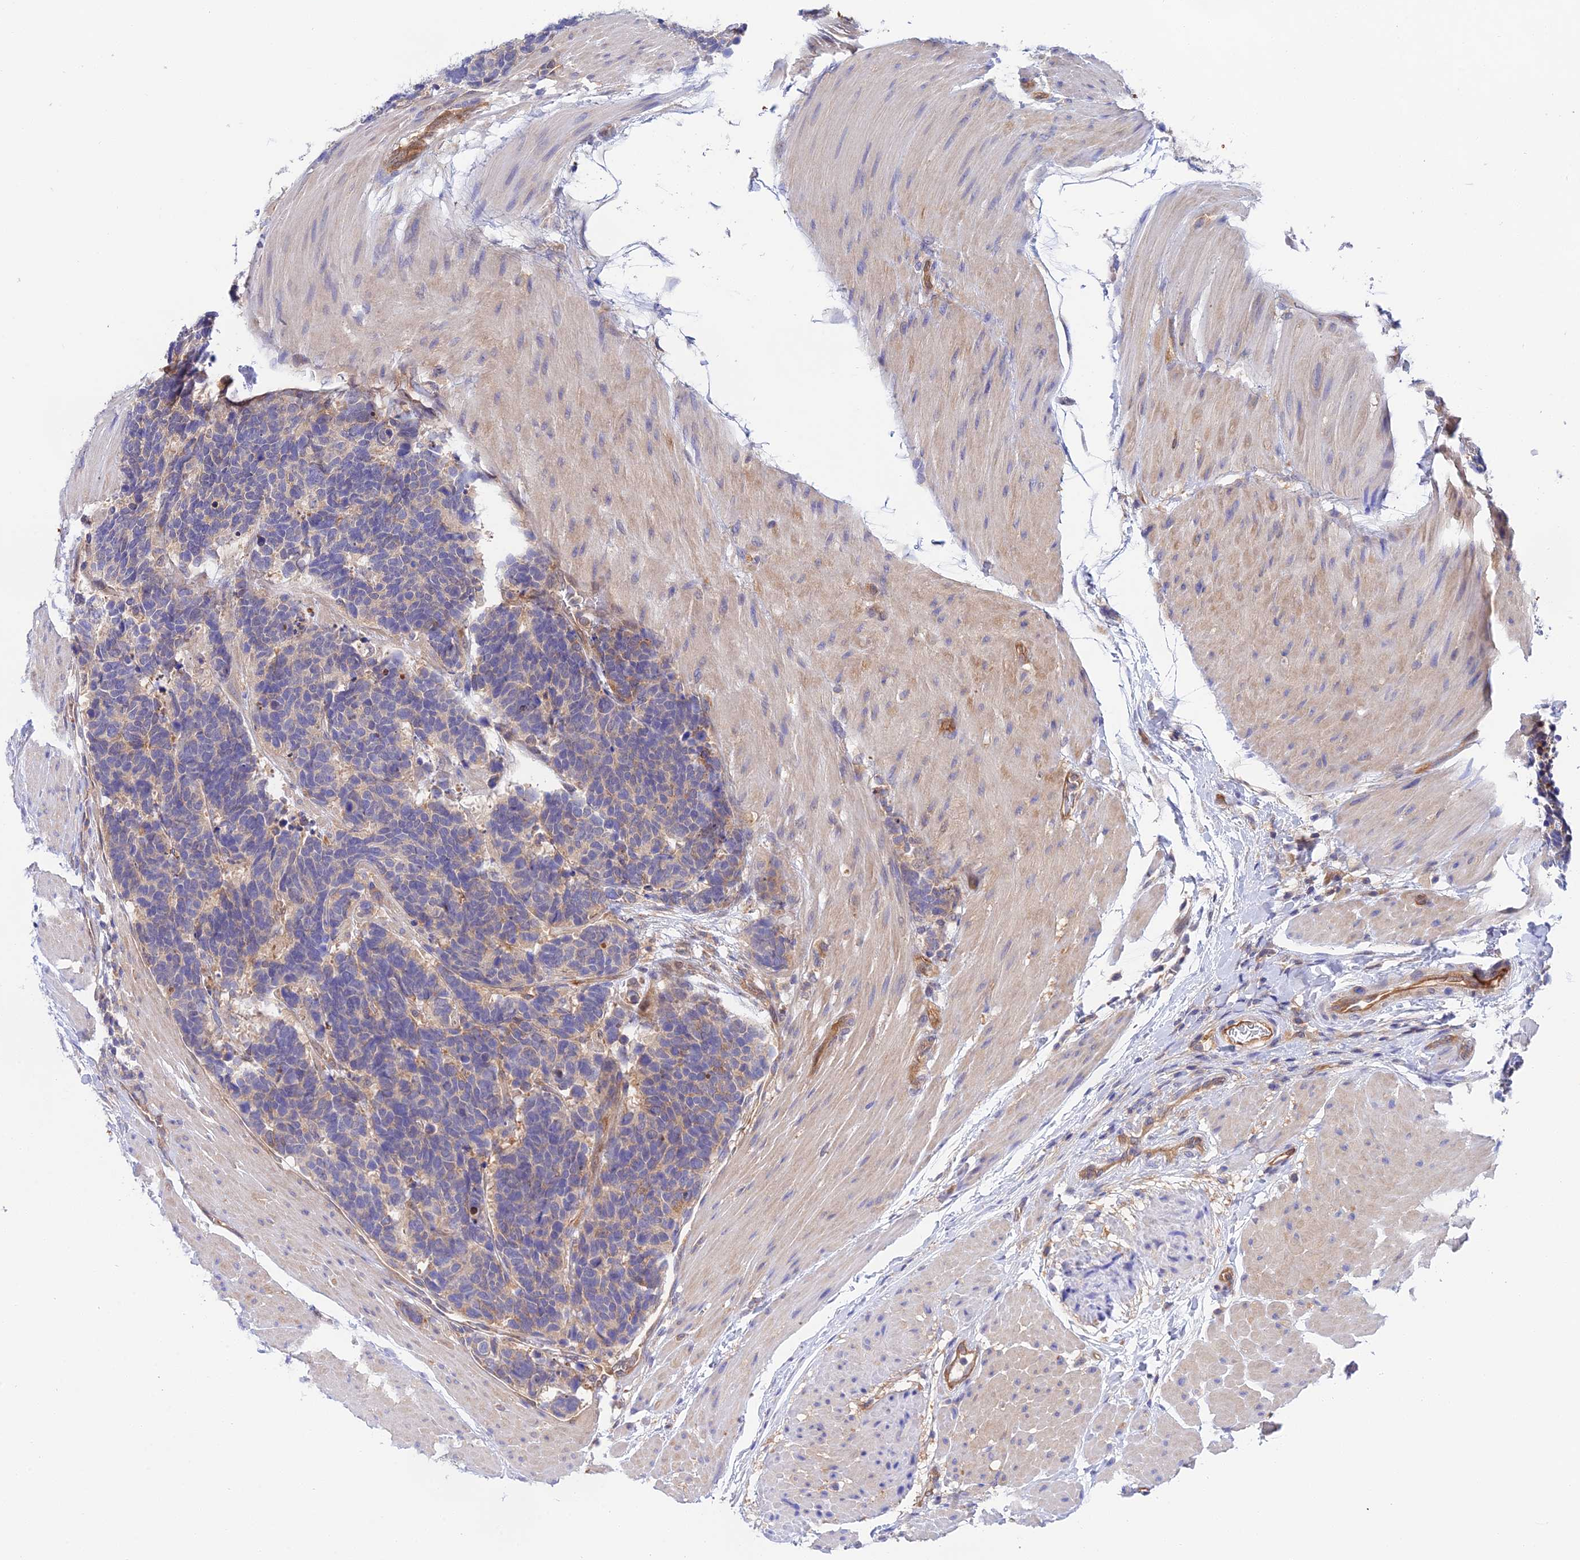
{"staining": {"intensity": "weak", "quantity": "25%-75%", "location": "cytoplasmic/membranous"}, "tissue": "carcinoid", "cell_type": "Tumor cells", "image_type": "cancer", "snomed": [{"axis": "morphology", "description": "Carcinoma, NOS"}, {"axis": "morphology", "description": "Carcinoid, malignant, NOS"}, {"axis": "topography", "description": "Urinary bladder"}], "caption": "A photomicrograph showing weak cytoplasmic/membranous staining in about 25%-75% of tumor cells in carcinoma, as visualized by brown immunohistochemical staining.", "gene": "PPP2R2C", "patient": {"sex": "male", "age": 57}}